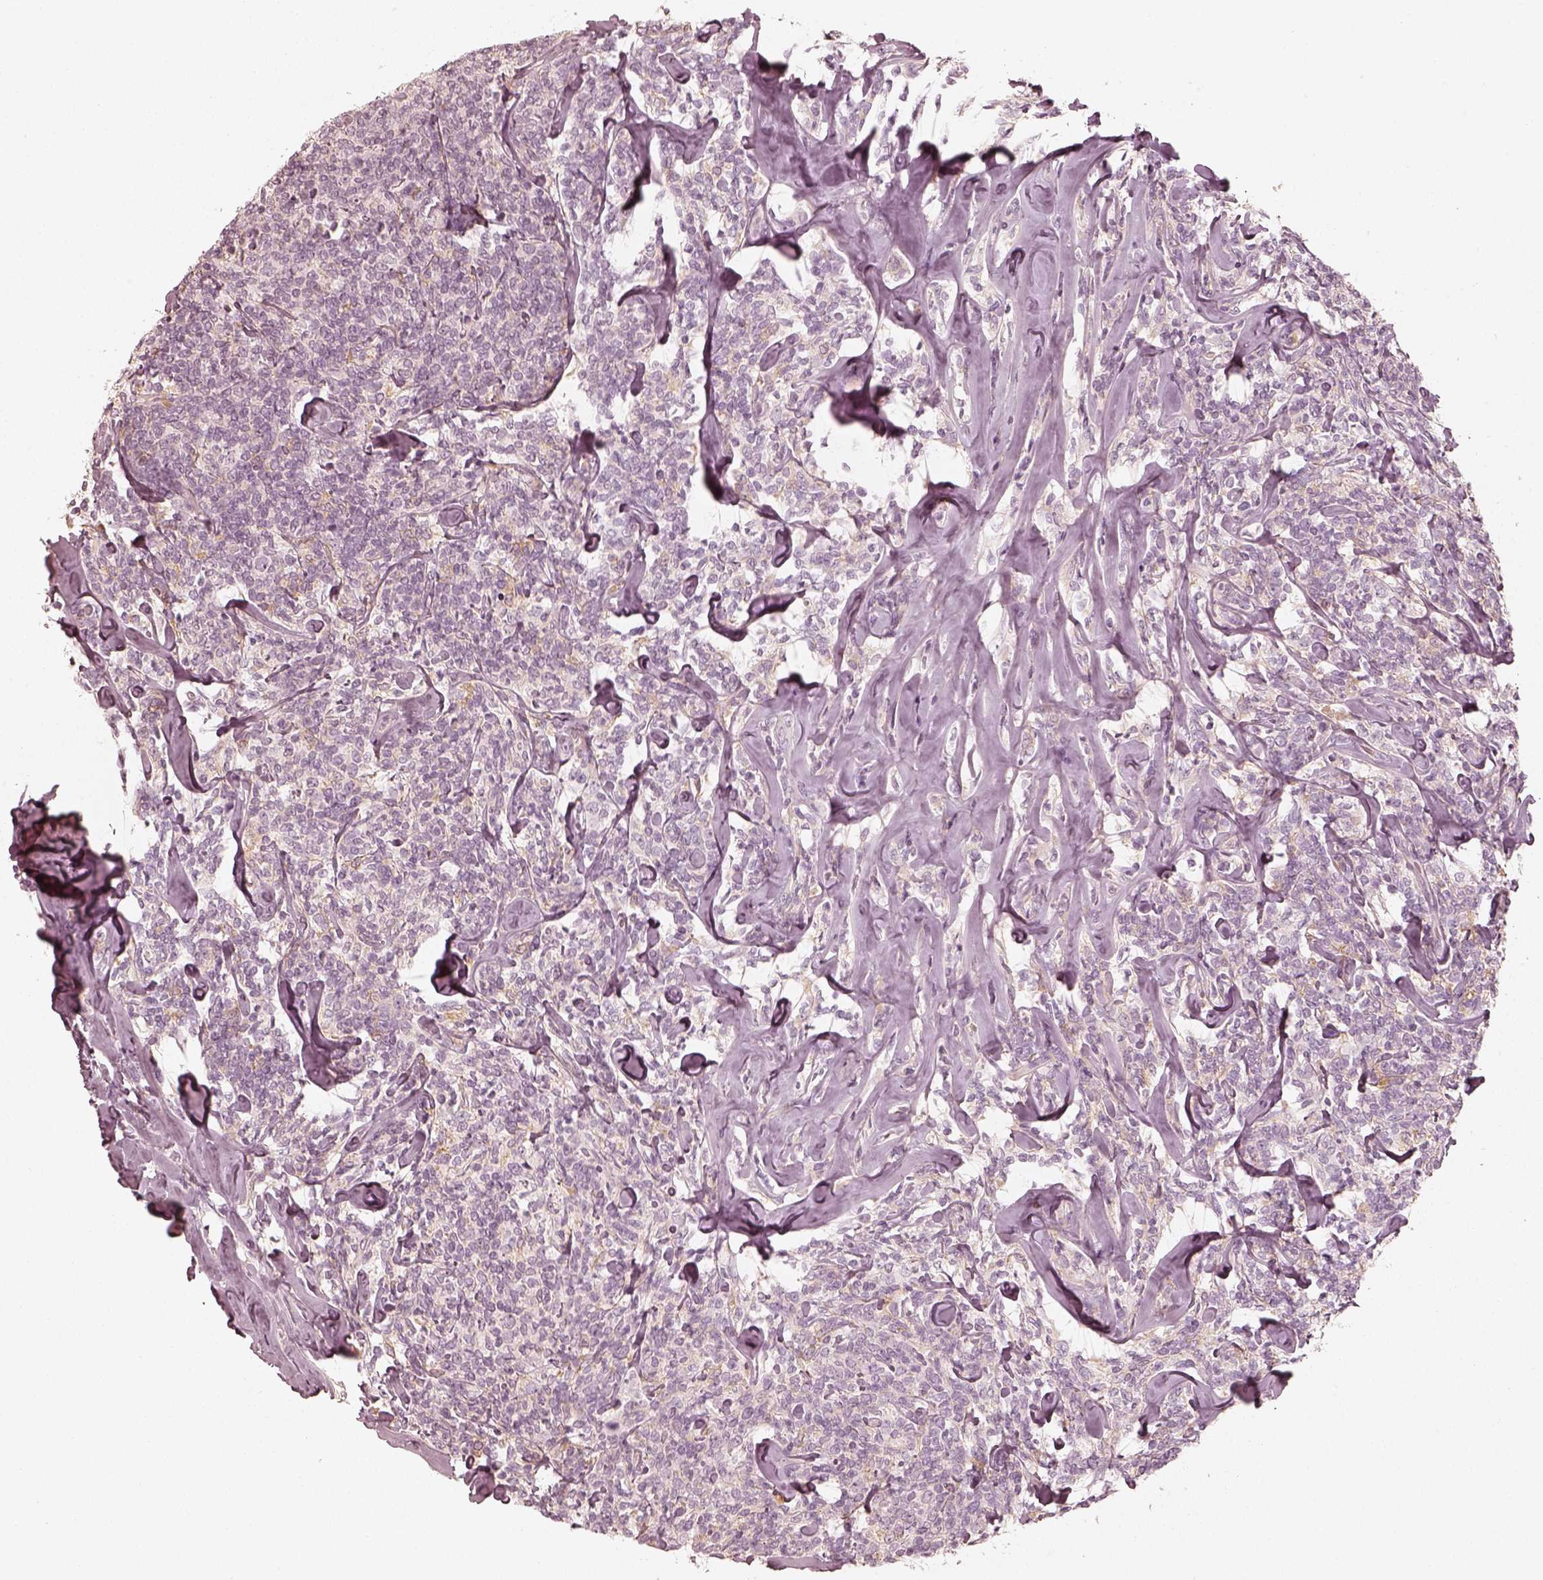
{"staining": {"intensity": "negative", "quantity": "none", "location": "none"}, "tissue": "lymphoma", "cell_type": "Tumor cells", "image_type": "cancer", "snomed": [{"axis": "morphology", "description": "Malignant lymphoma, non-Hodgkin's type, Low grade"}, {"axis": "topography", "description": "Lymph node"}], "caption": "Immunohistochemical staining of lymphoma reveals no significant staining in tumor cells.", "gene": "FMNL2", "patient": {"sex": "female", "age": 56}}